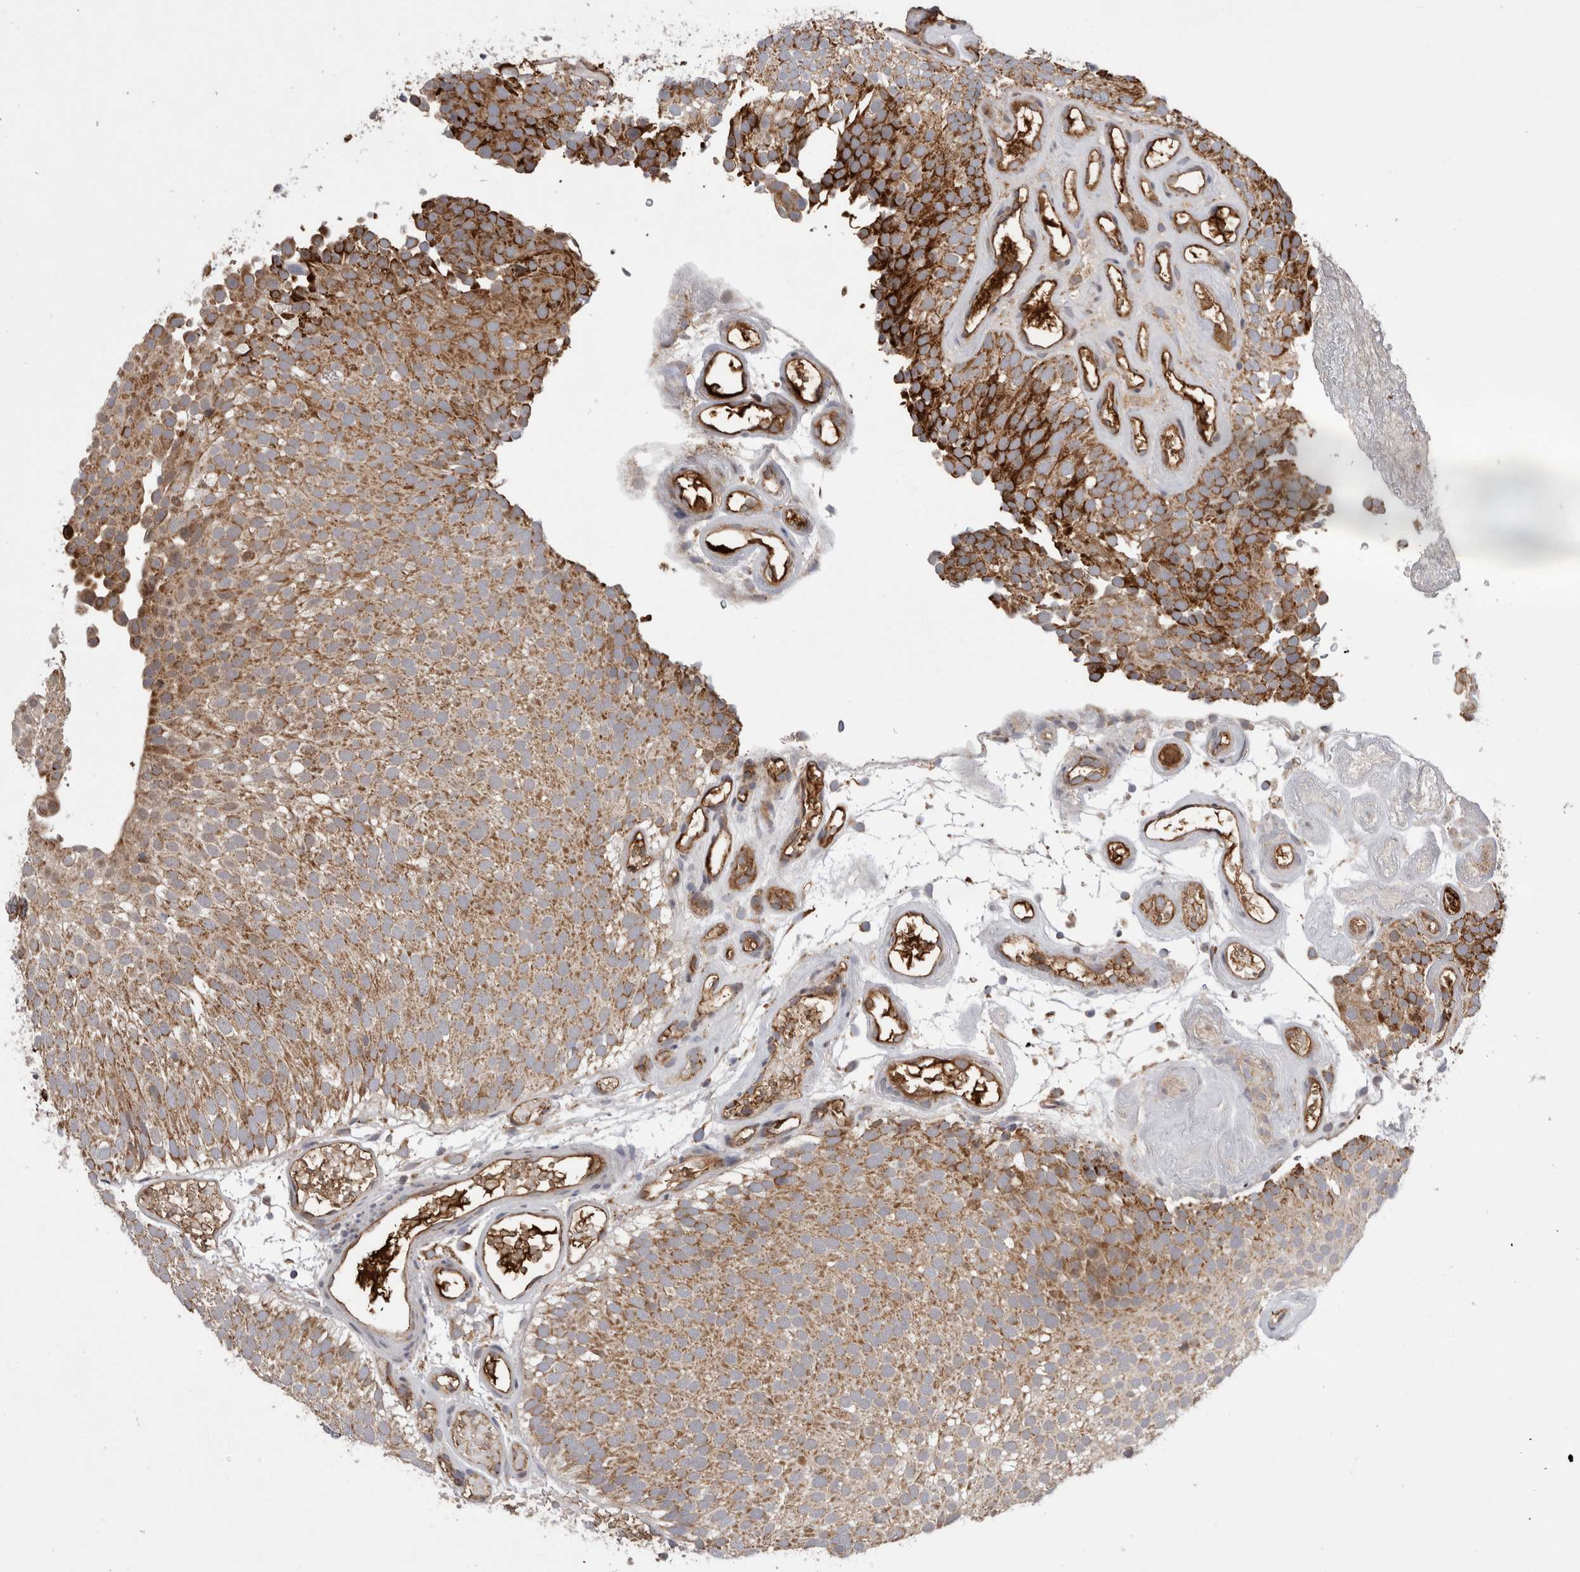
{"staining": {"intensity": "strong", "quantity": "25%-75%", "location": "cytoplasmic/membranous"}, "tissue": "urothelial cancer", "cell_type": "Tumor cells", "image_type": "cancer", "snomed": [{"axis": "morphology", "description": "Urothelial carcinoma, Low grade"}, {"axis": "topography", "description": "Urinary bladder"}], "caption": "Brown immunohistochemical staining in low-grade urothelial carcinoma shows strong cytoplasmic/membranous positivity in approximately 25%-75% of tumor cells.", "gene": "DARS2", "patient": {"sex": "male", "age": 78}}